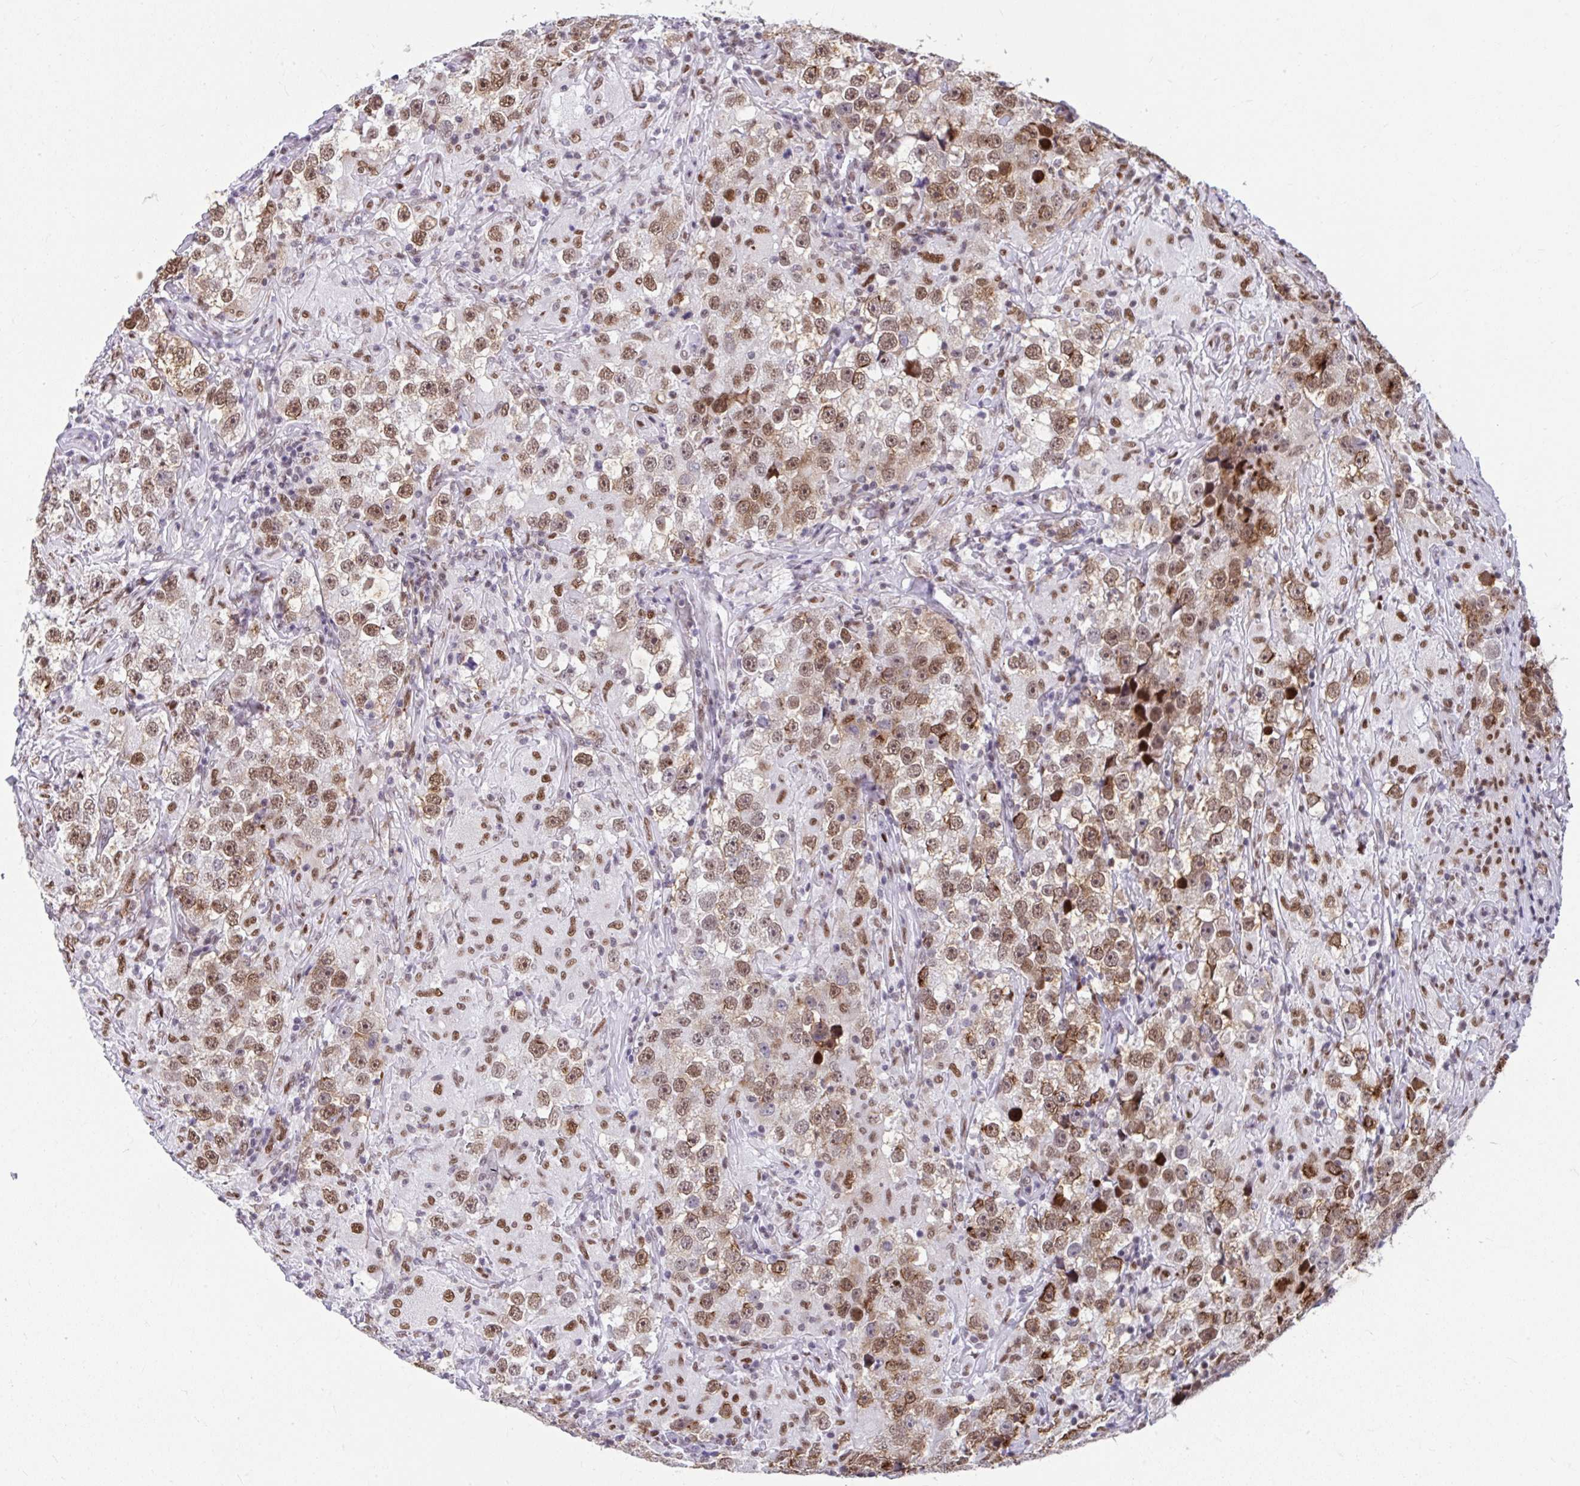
{"staining": {"intensity": "moderate", "quantity": ">75%", "location": "nuclear"}, "tissue": "testis cancer", "cell_type": "Tumor cells", "image_type": "cancer", "snomed": [{"axis": "morphology", "description": "Seminoma, NOS"}, {"axis": "topography", "description": "Testis"}], "caption": "Brown immunohistochemical staining in testis cancer reveals moderate nuclear positivity in about >75% of tumor cells.", "gene": "SLC35C2", "patient": {"sex": "male", "age": 46}}